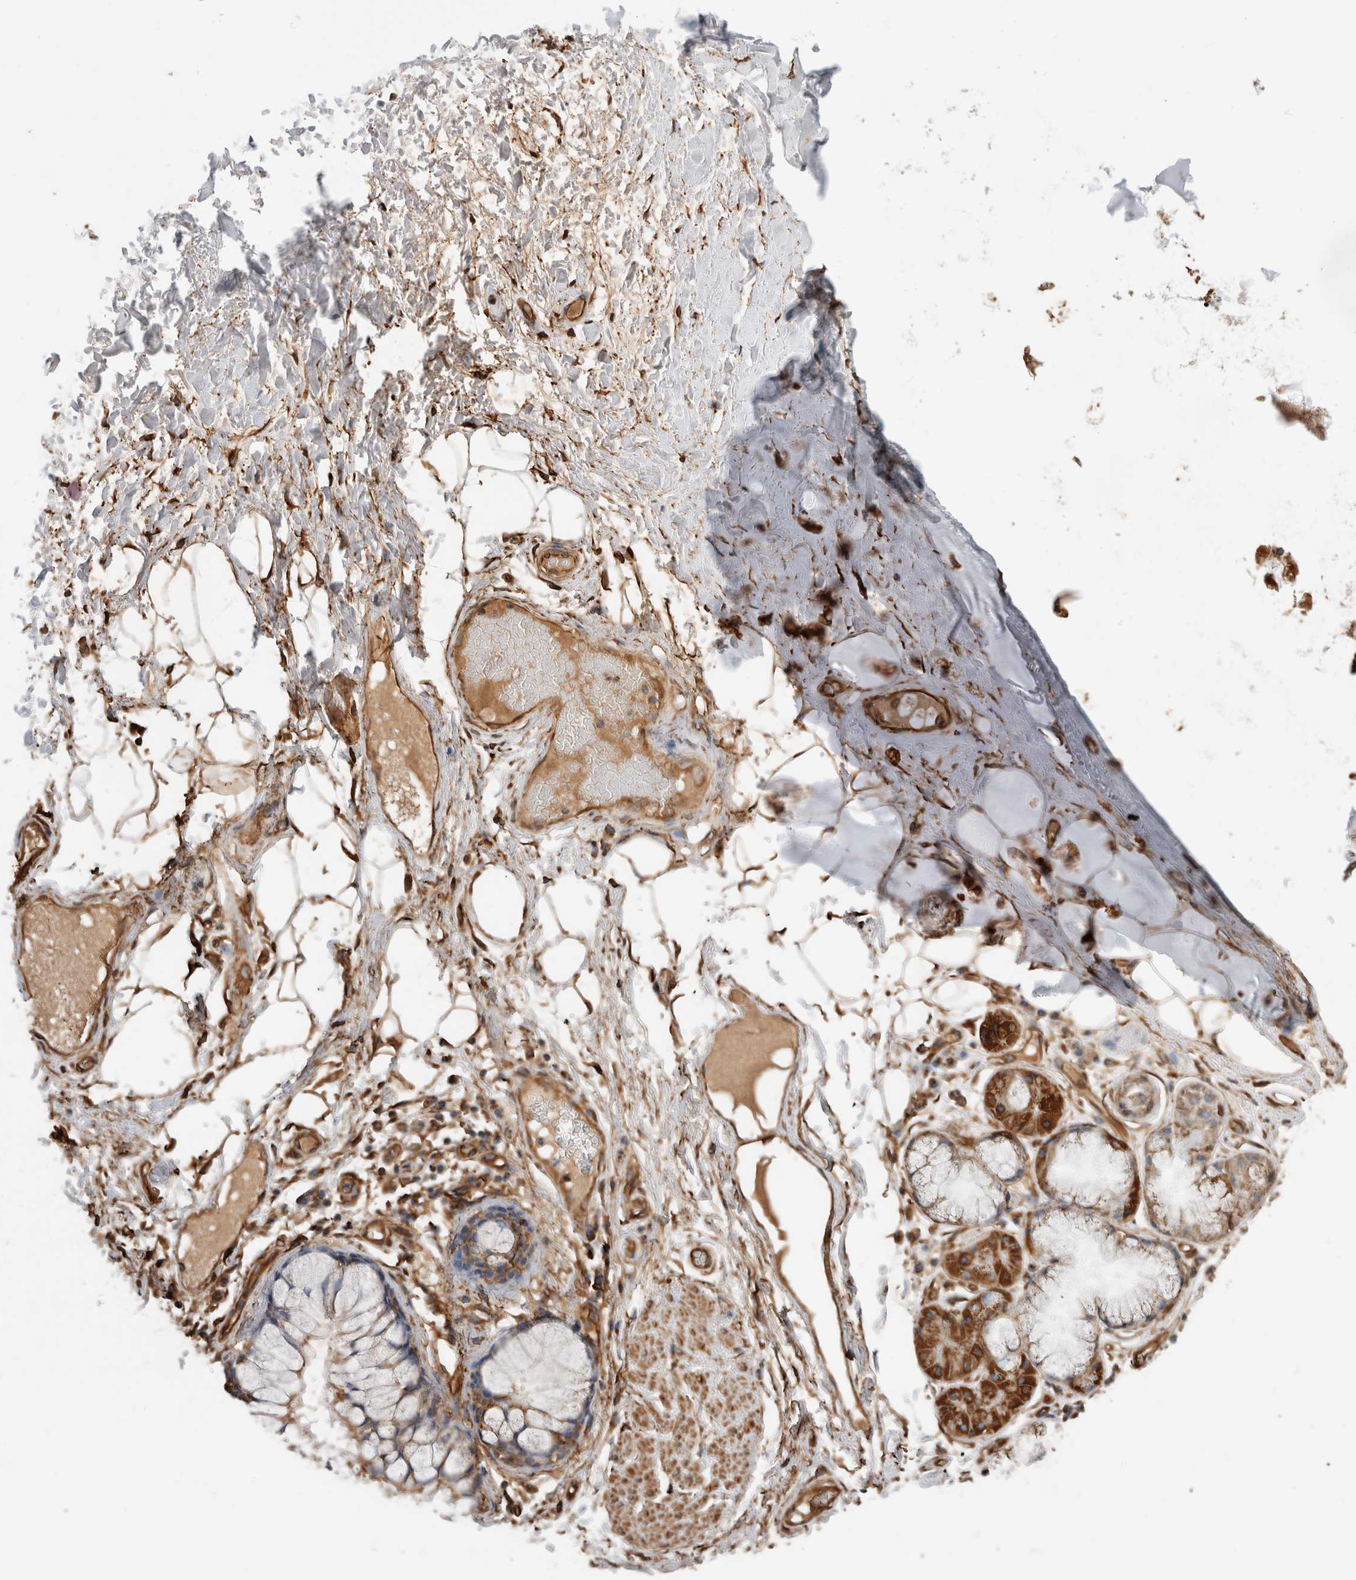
{"staining": {"intensity": "moderate", "quantity": ">75%", "location": "cytoplasmic/membranous"}, "tissue": "adipose tissue", "cell_type": "Adipocytes", "image_type": "normal", "snomed": [{"axis": "morphology", "description": "Normal tissue, NOS"}, {"axis": "topography", "description": "Bronchus"}], "caption": "Adipocytes reveal medium levels of moderate cytoplasmic/membranous positivity in approximately >75% of cells in unremarkable human adipose tissue.", "gene": "ZNF397", "patient": {"sex": "male", "age": 66}}